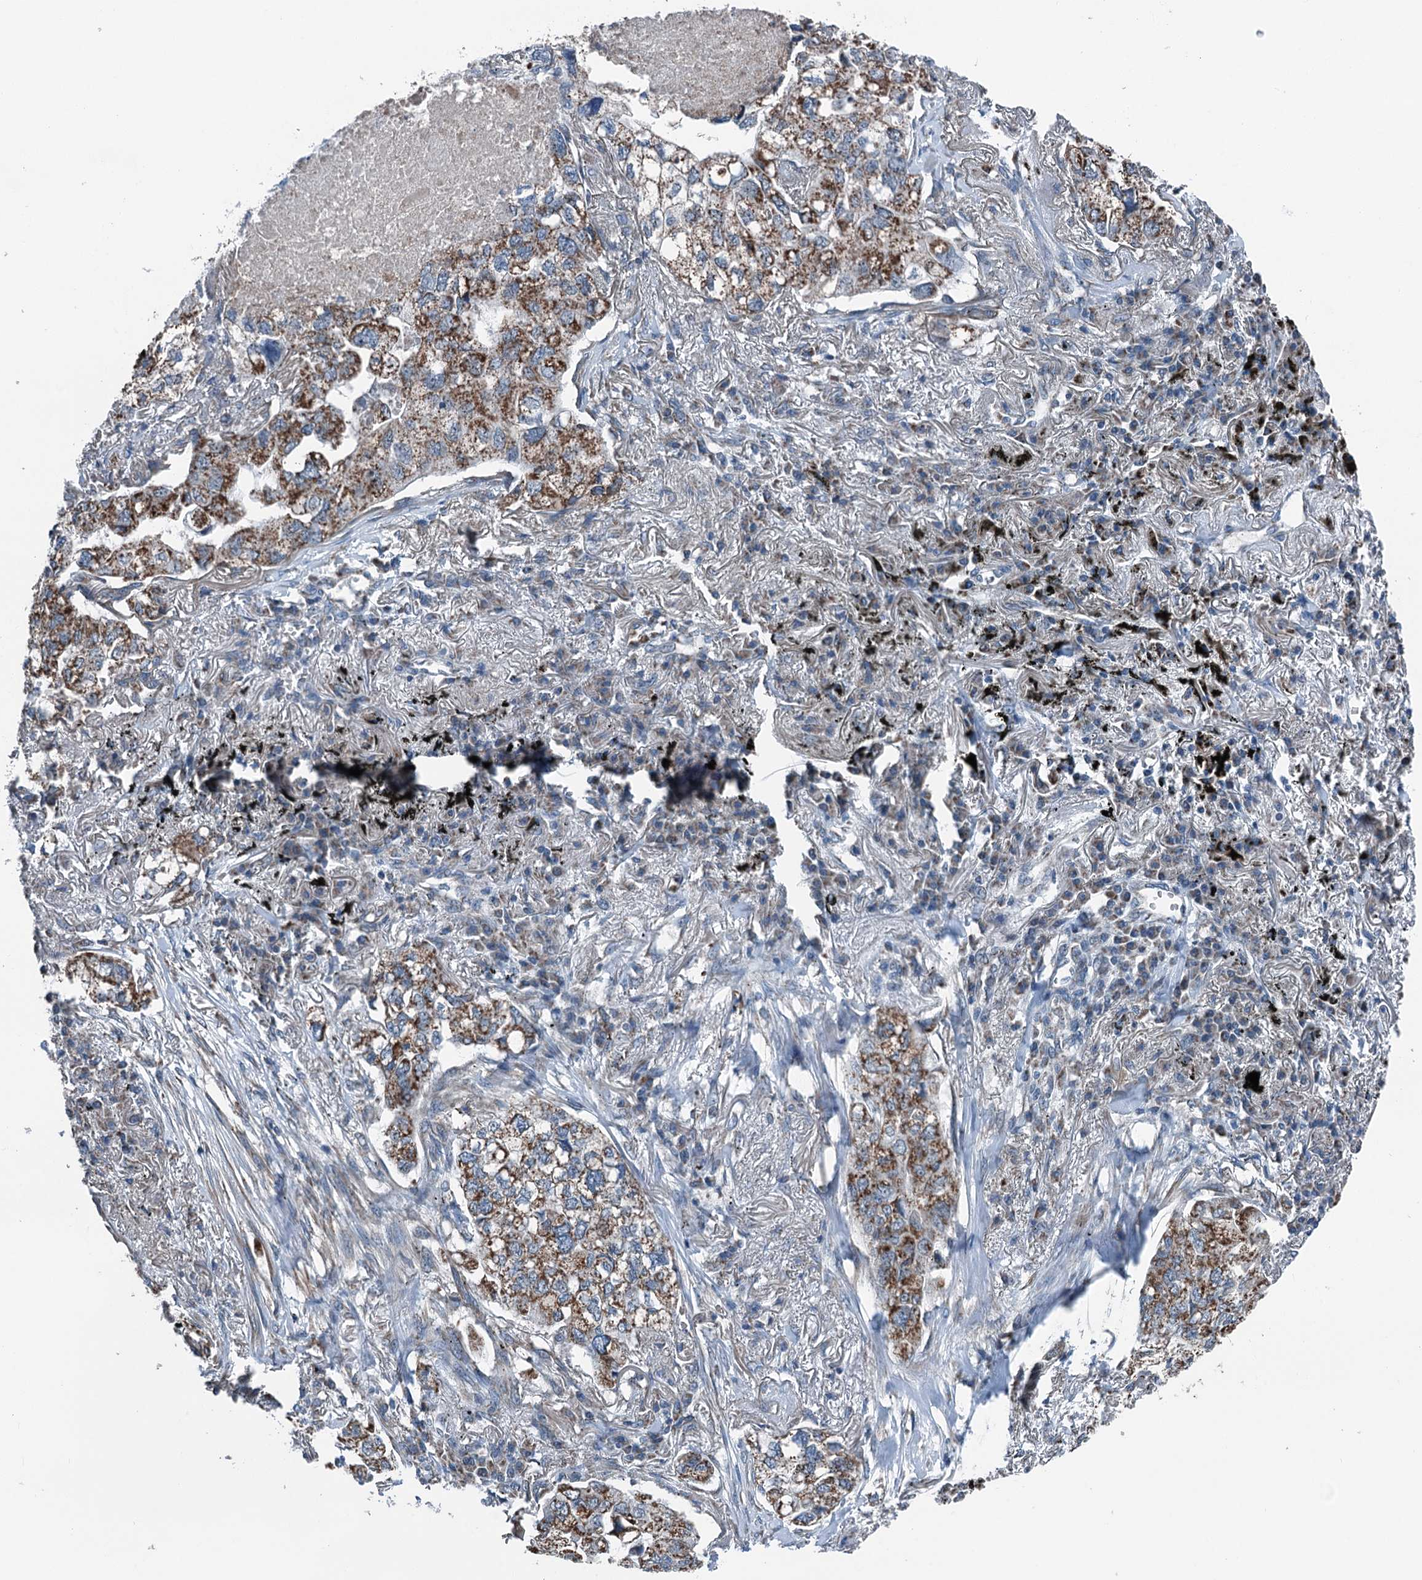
{"staining": {"intensity": "strong", "quantity": ">75%", "location": "cytoplasmic/membranous"}, "tissue": "lung cancer", "cell_type": "Tumor cells", "image_type": "cancer", "snomed": [{"axis": "morphology", "description": "Adenocarcinoma, NOS"}, {"axis": "topography", "description": "Lung"}], "caption": "Strong cytoplasmic/membranous expression is seen in about >75% of tumor cells in lung cancer (adenocarcinoma).", "gene": "TRPT1", "patient": {"sex": "male", "age": 65}}